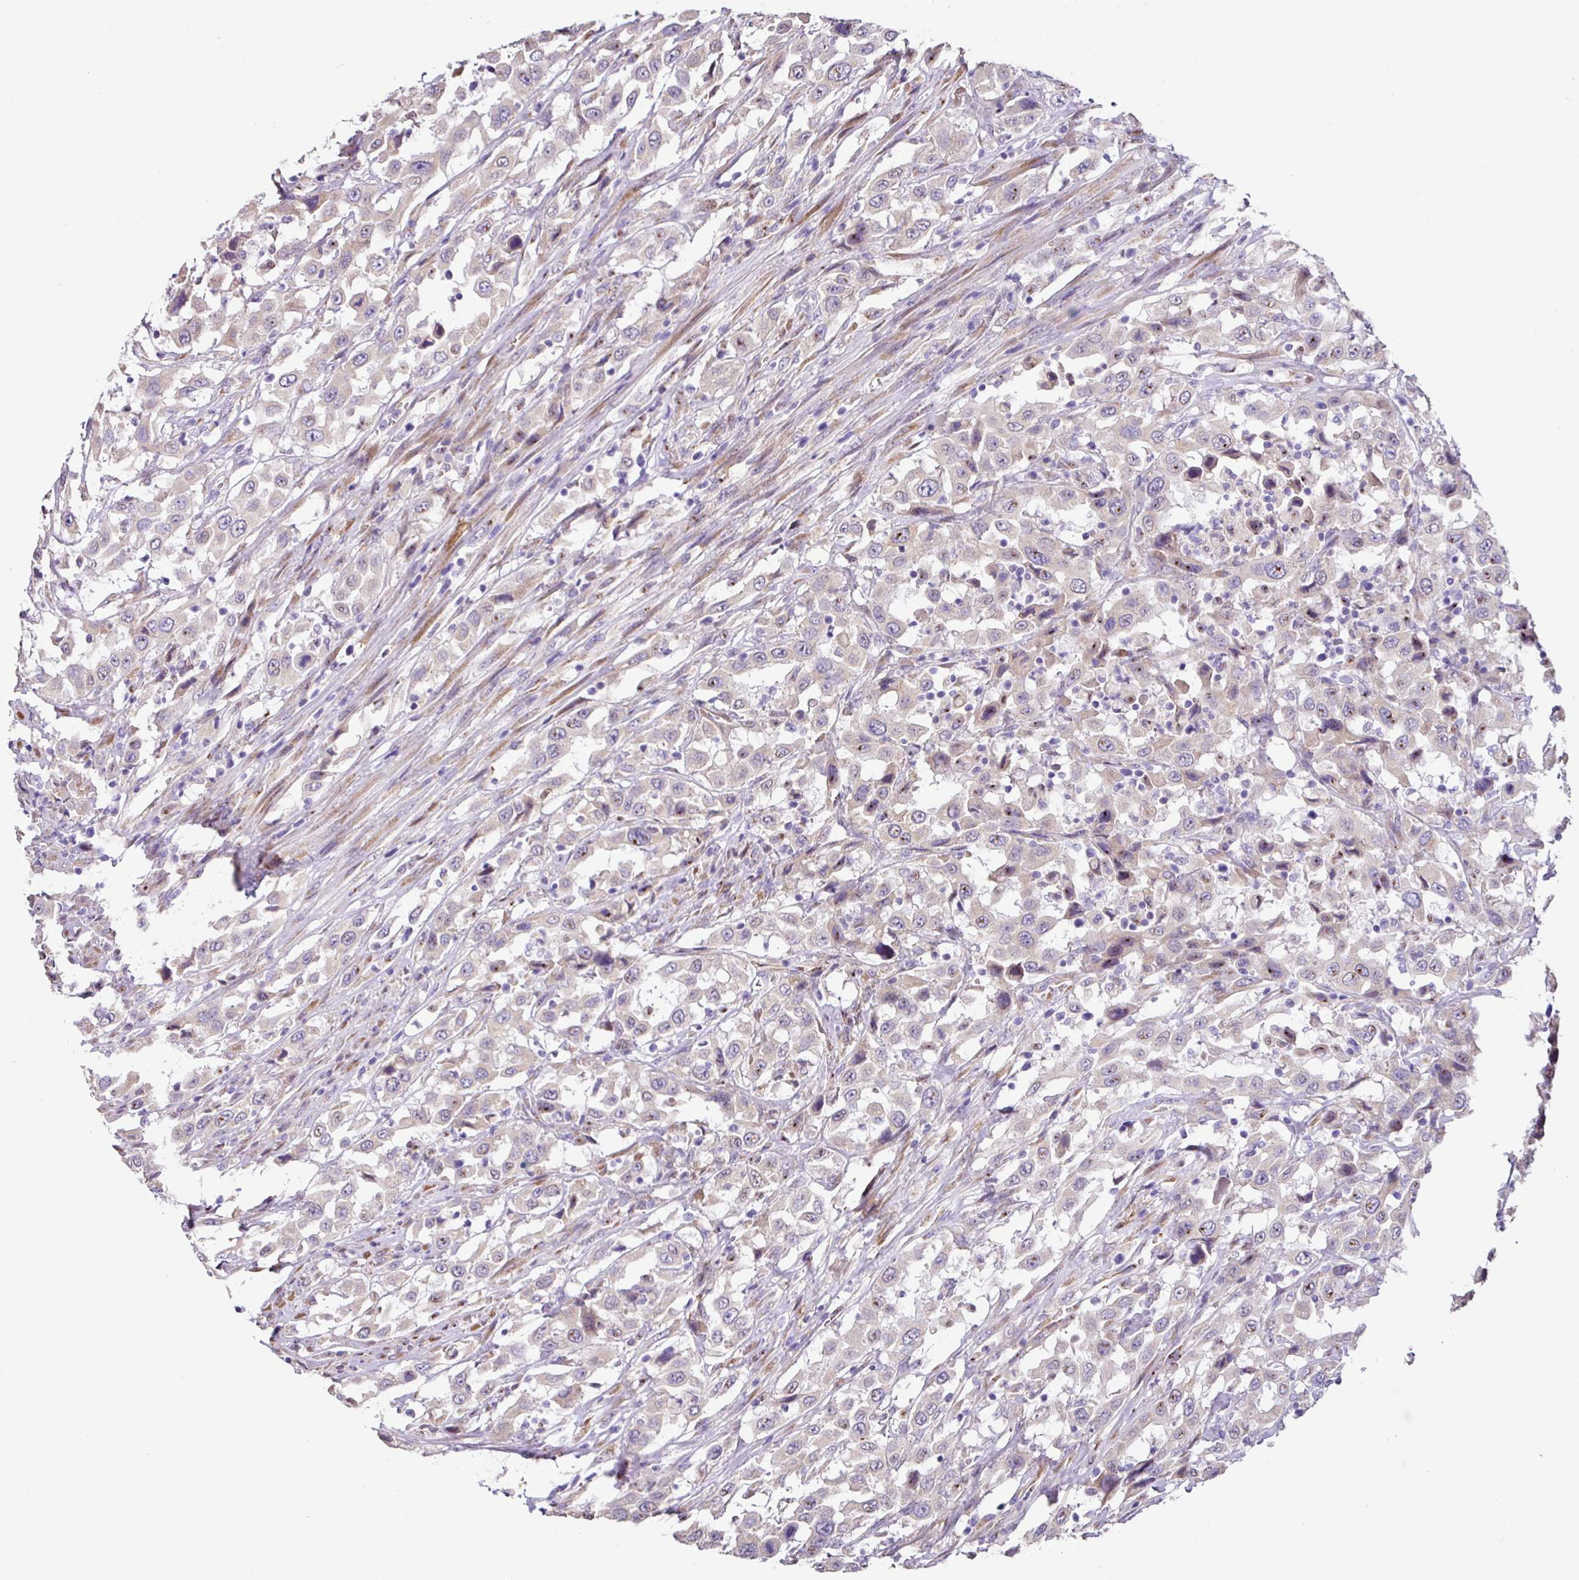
{"staining": {"intensity": "negative", "quantity": "none", "location": "none"}, "tissue": "urothelial cancer", "cell_type": "Tumor cells", "image_type": "cancer", "snomed": [{"axis": "morphology", "description": "Urothelial carcinoma, High grade"}, {"axis": "topography", "description": "Urinary bladder"}], "caption": "Immunohistochemical staining of urothelial carcinoma (high-grade) exhibits no significant expression in tumor cells. Brightfield microscopy of immunohistochemistry stained with DAB (brown) and hematoxylin (blue), captured at high magnification.", "gene": "ZG16", "patient": {"sex": "male", "age": 61}}